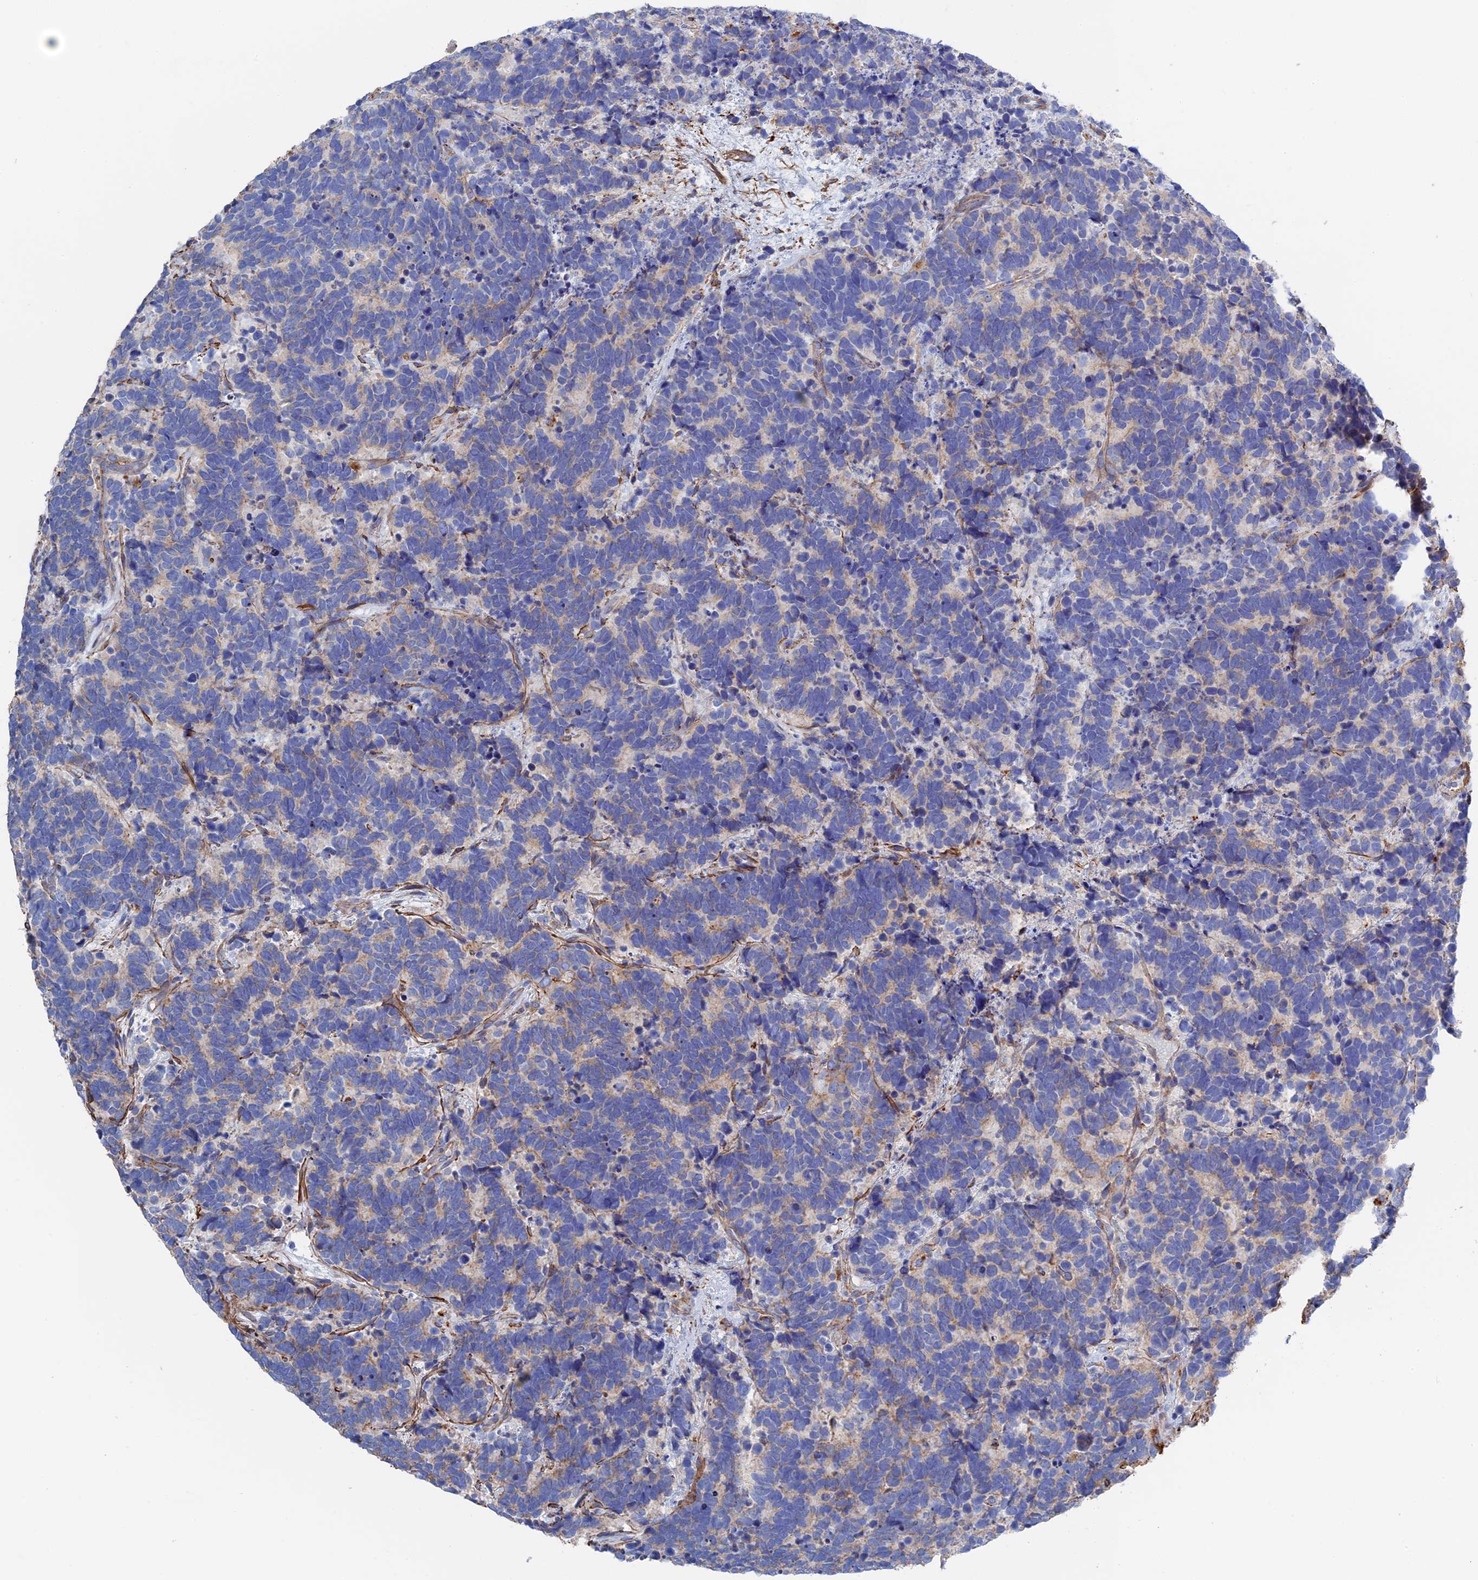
{"staining": {"intensity": "negative", "quantity": "none", "location": "none"}, "tissue": "carcinoid", "cell_type": "Tumor cells", "image_type": "cancer", "snomed": [{"axis": "morphology", "description": "Carcinoma, NOS"}, {"axis": "morphology", "description": "Carcinoid, malignant, NOS"}, {"axis": "topography", "description": "Urinary bladder"}], "caption": "Carcinoma was stained to show a protein in brown. There is no significant expression in tumor cells.", "gene": "STRA6", "patient": {"sex": "male", "age": 57}}